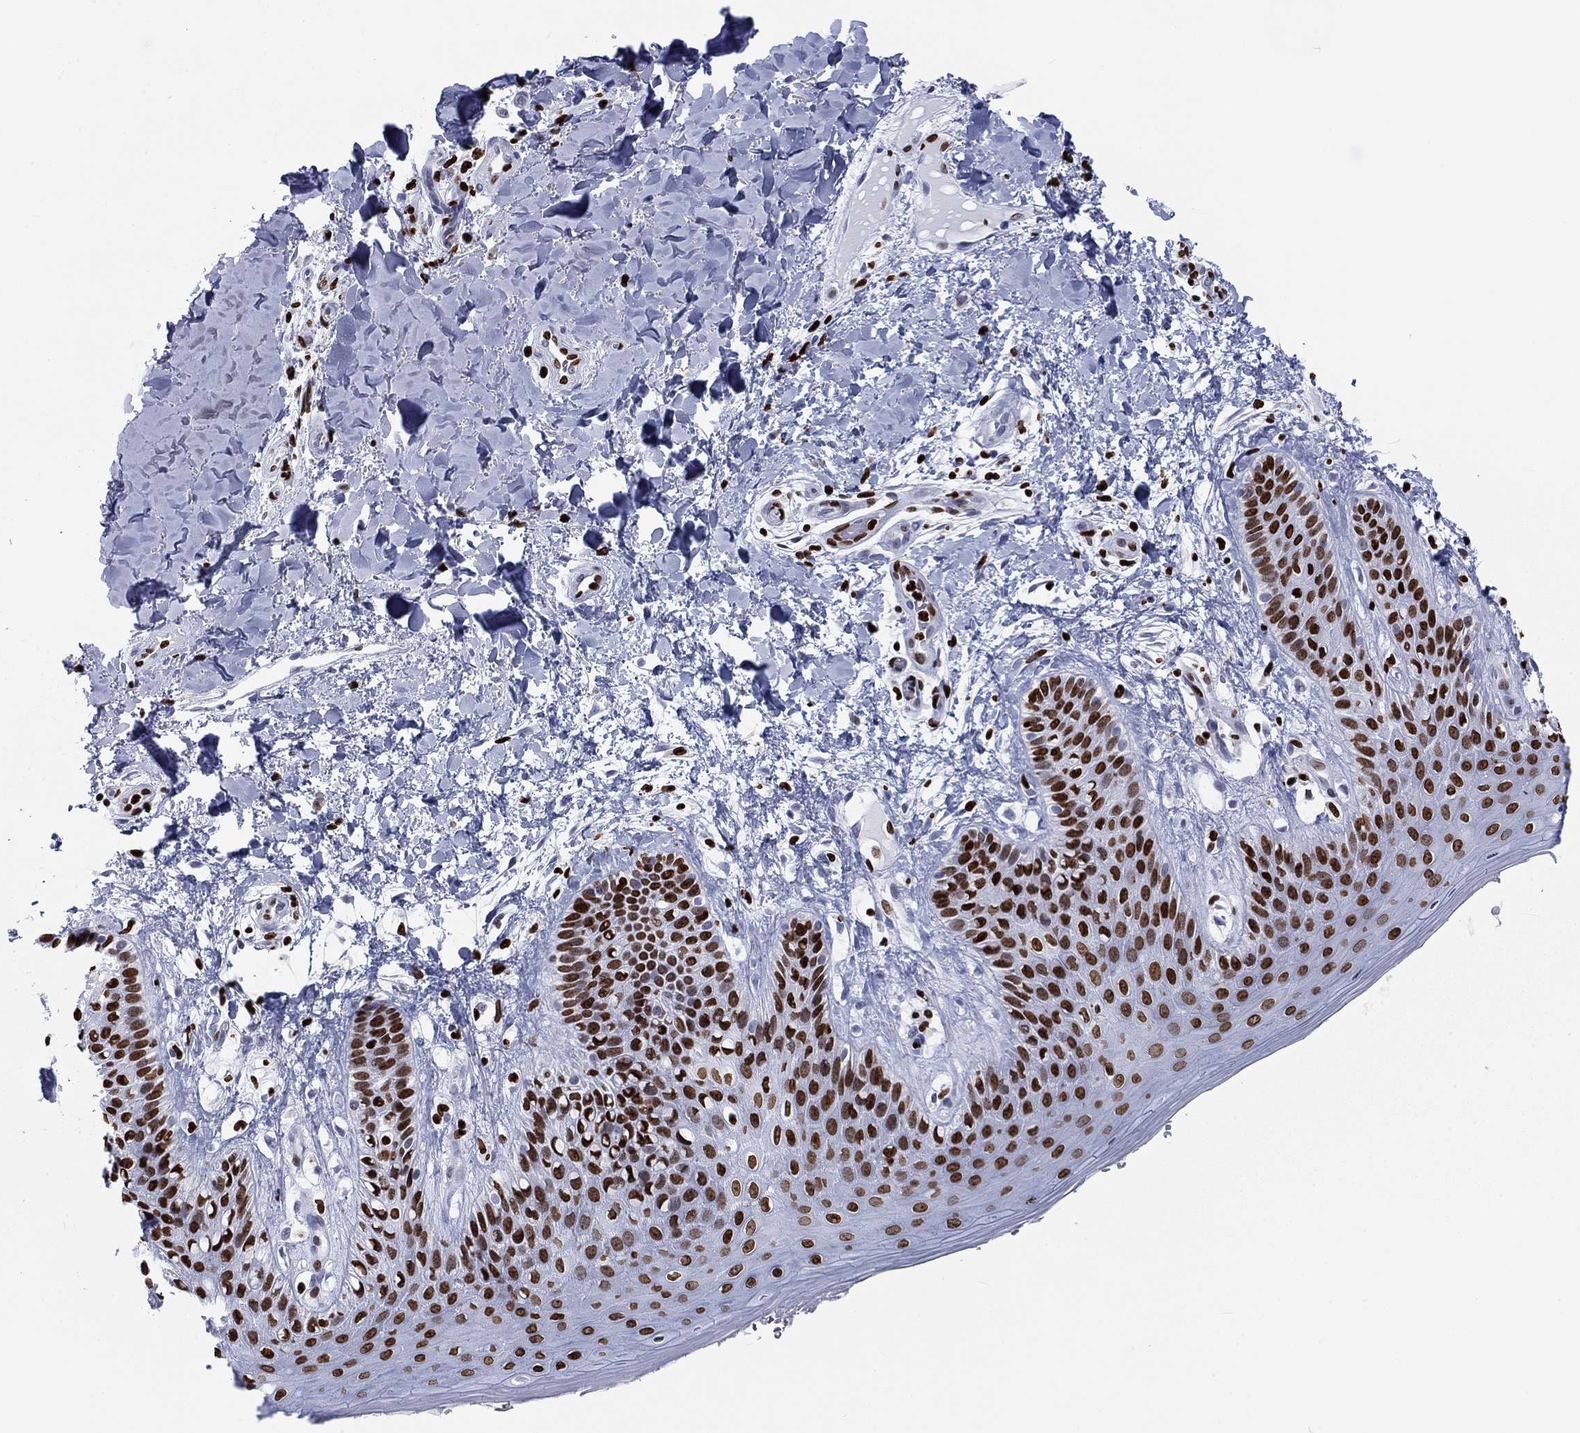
{"staining": {"intensity": "strong", "quantity": "25%-75%", "location": "nuclear"}, "tissue": "skin", "cell_type": "Epidermal cells", "image_type": "normal", "snomed": [{"axis": "morphology", "description": "Normal tissue, NOS"}, {"axis": "topography", "description": "Anal"}], "caption": "Immunohistochemical staining of benign human skin reveals strong nuclear protein expression in approximately 25%-75% of epidermal cells.", "gene": "H1", "patient": {"sex": "male", "age": 36}}